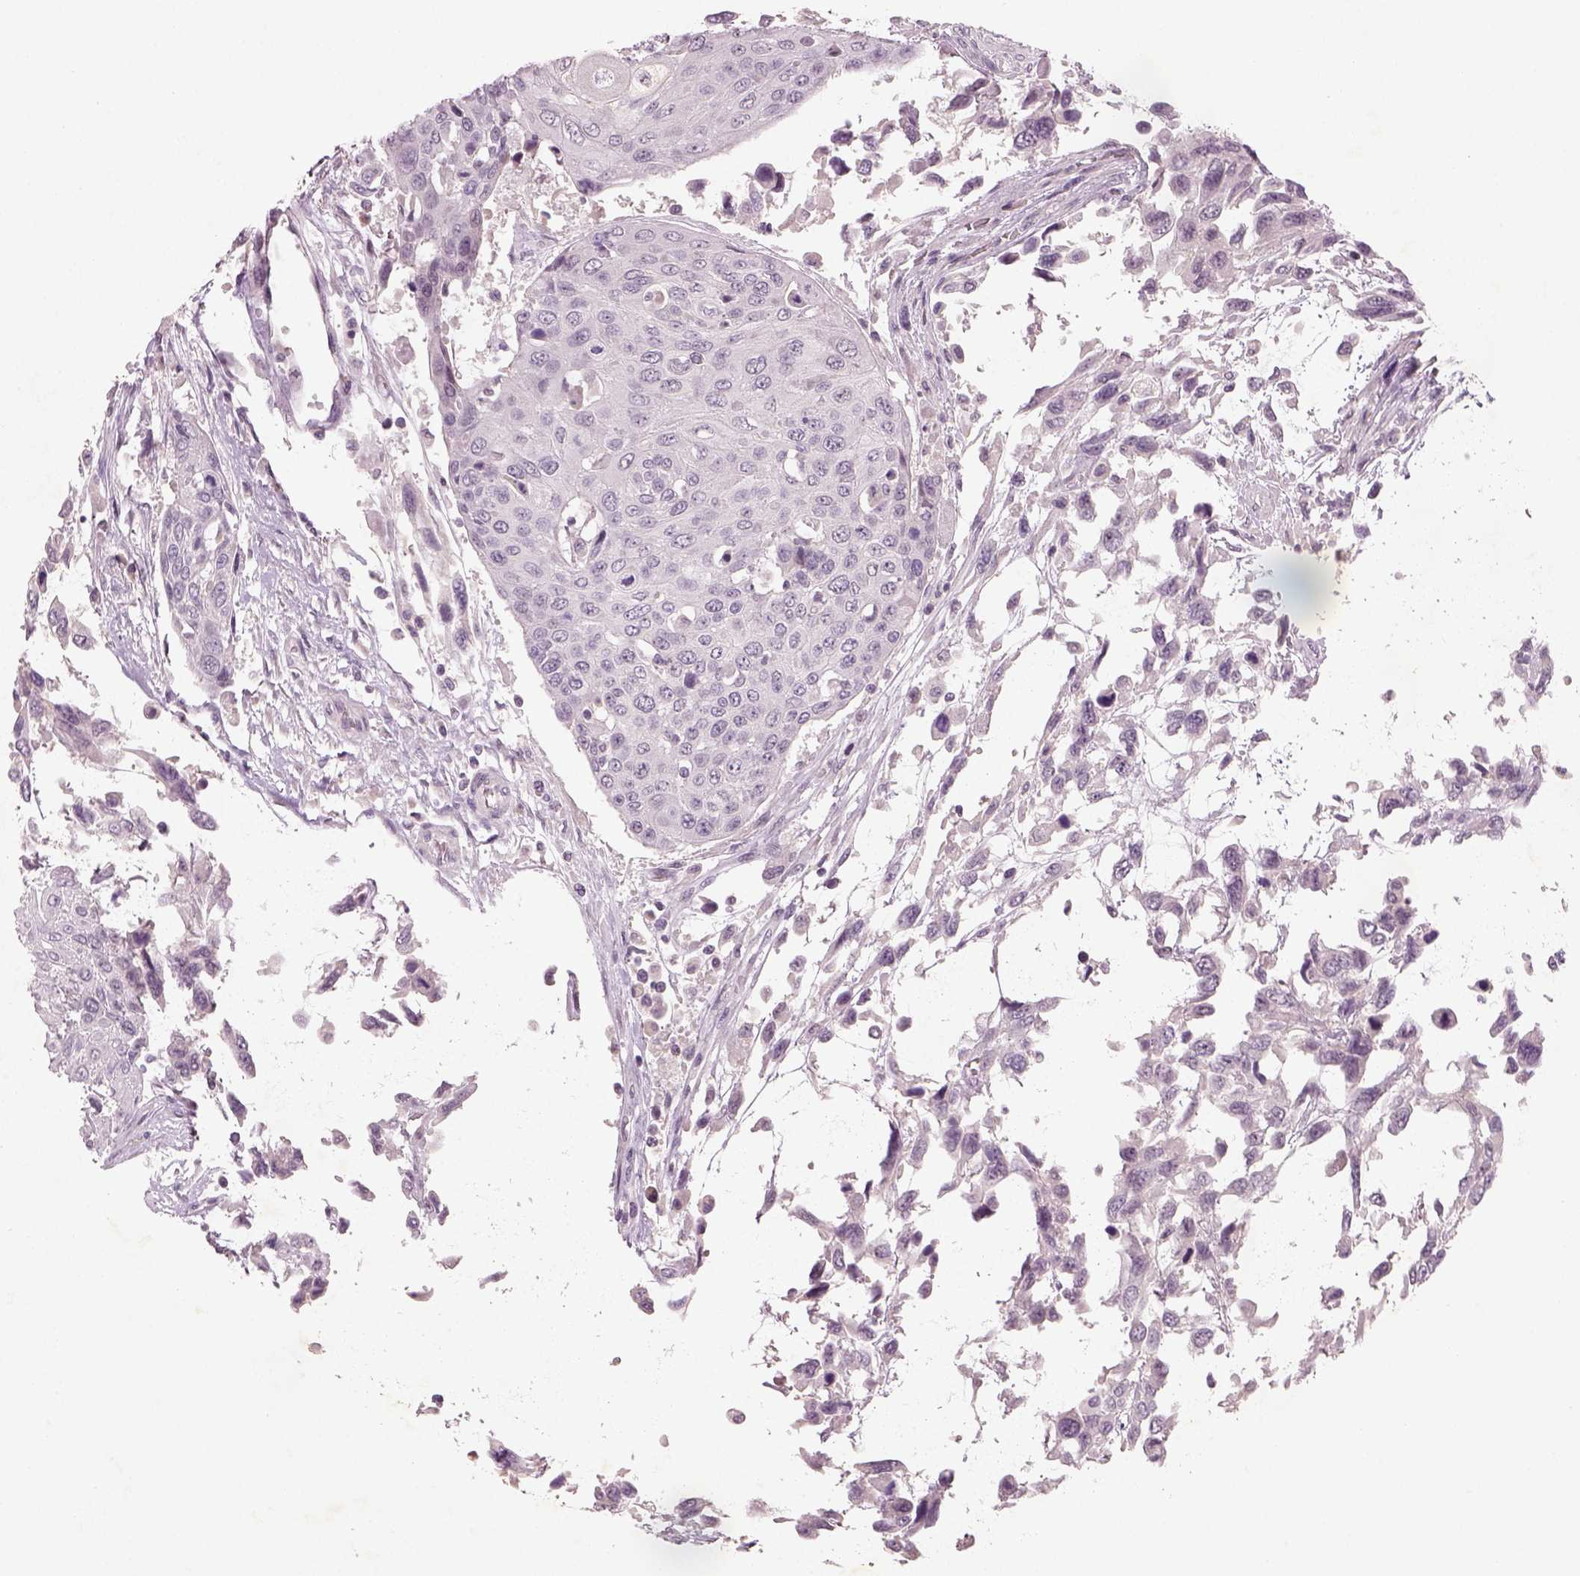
{"staining": {"intensity": "negative", "quantity": "none", "location": "none"}, "tissue": "urothelial cancer", "cell_type": "Tumor cells", "image_type": "cancer", "snomed": [{"axis": "morphology", "description": "Urothelial carcinoma, High grade"}, {"axis": "topography", "description": "Urinary bladder"}], "caption": "Tumor cells show no significant protein positivity in urothelial cancer.", "gene": "GDNF", "patient": {"sex": "female", "age": 70}}